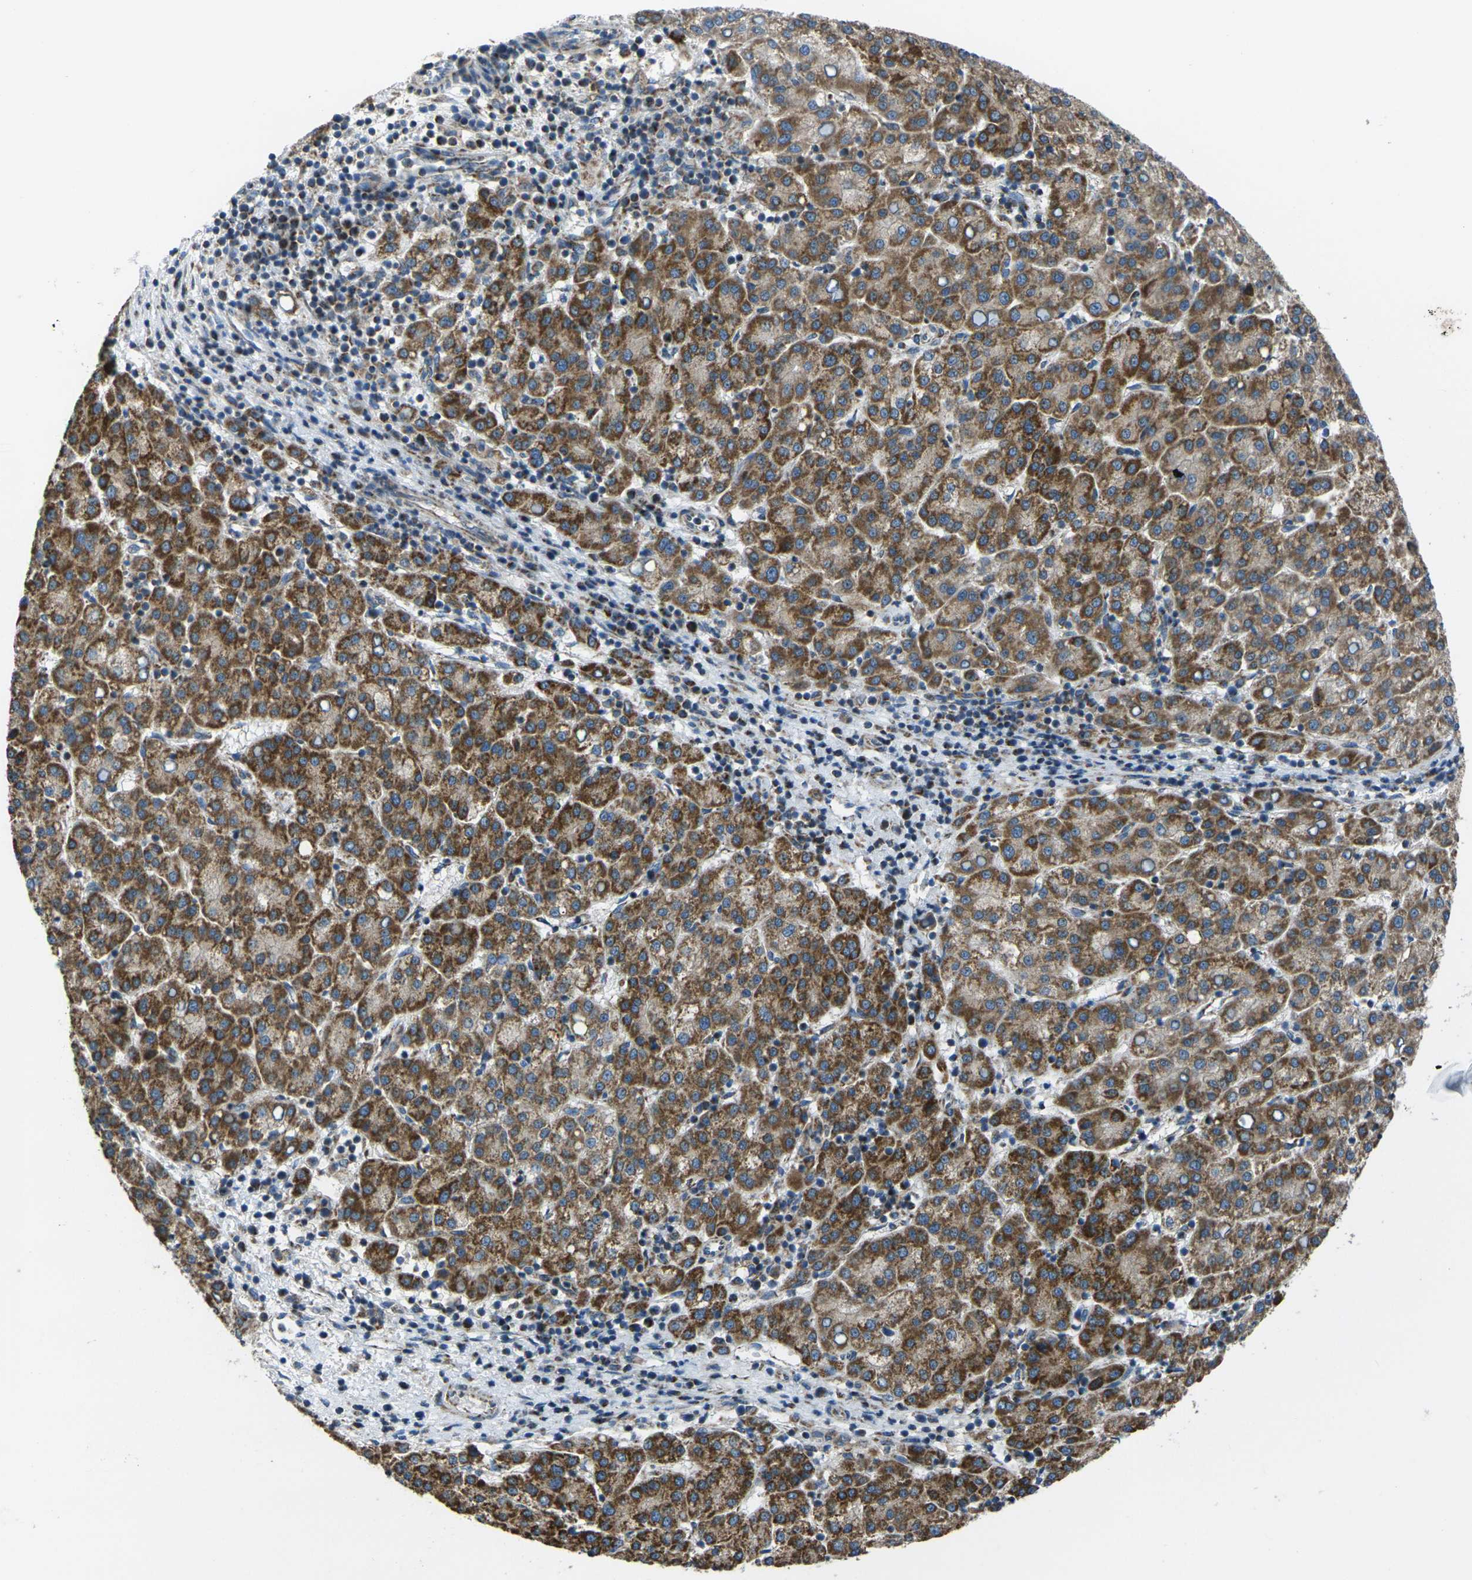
{"staining": {"intensity": "moderate", "quantity": ">75%", "location": "cytoplasmic/membranous"}, "tissue": "liver cancer", "cell_type": "Tumor cells", "image_type": "cancer", "snomed": [{"axis": "morphology", "description": "Carcinoma, Hepatocellular, NOS"}, {"axis": "topography", "description": "Liver"}], "caption": "Immunohistochemistry photomicrograph of neoplastic tissue: human hepatocellular carcinoma (liver) stained using IHC reveals medium levels of moderate protein expression localized specifically in the cytoplasmic/membranous of tumor cells, appearing as a cytoplasmic/membranous brown color.", "gene": "TMEM120B", "patient": {"sex": "female", "age": 58}}